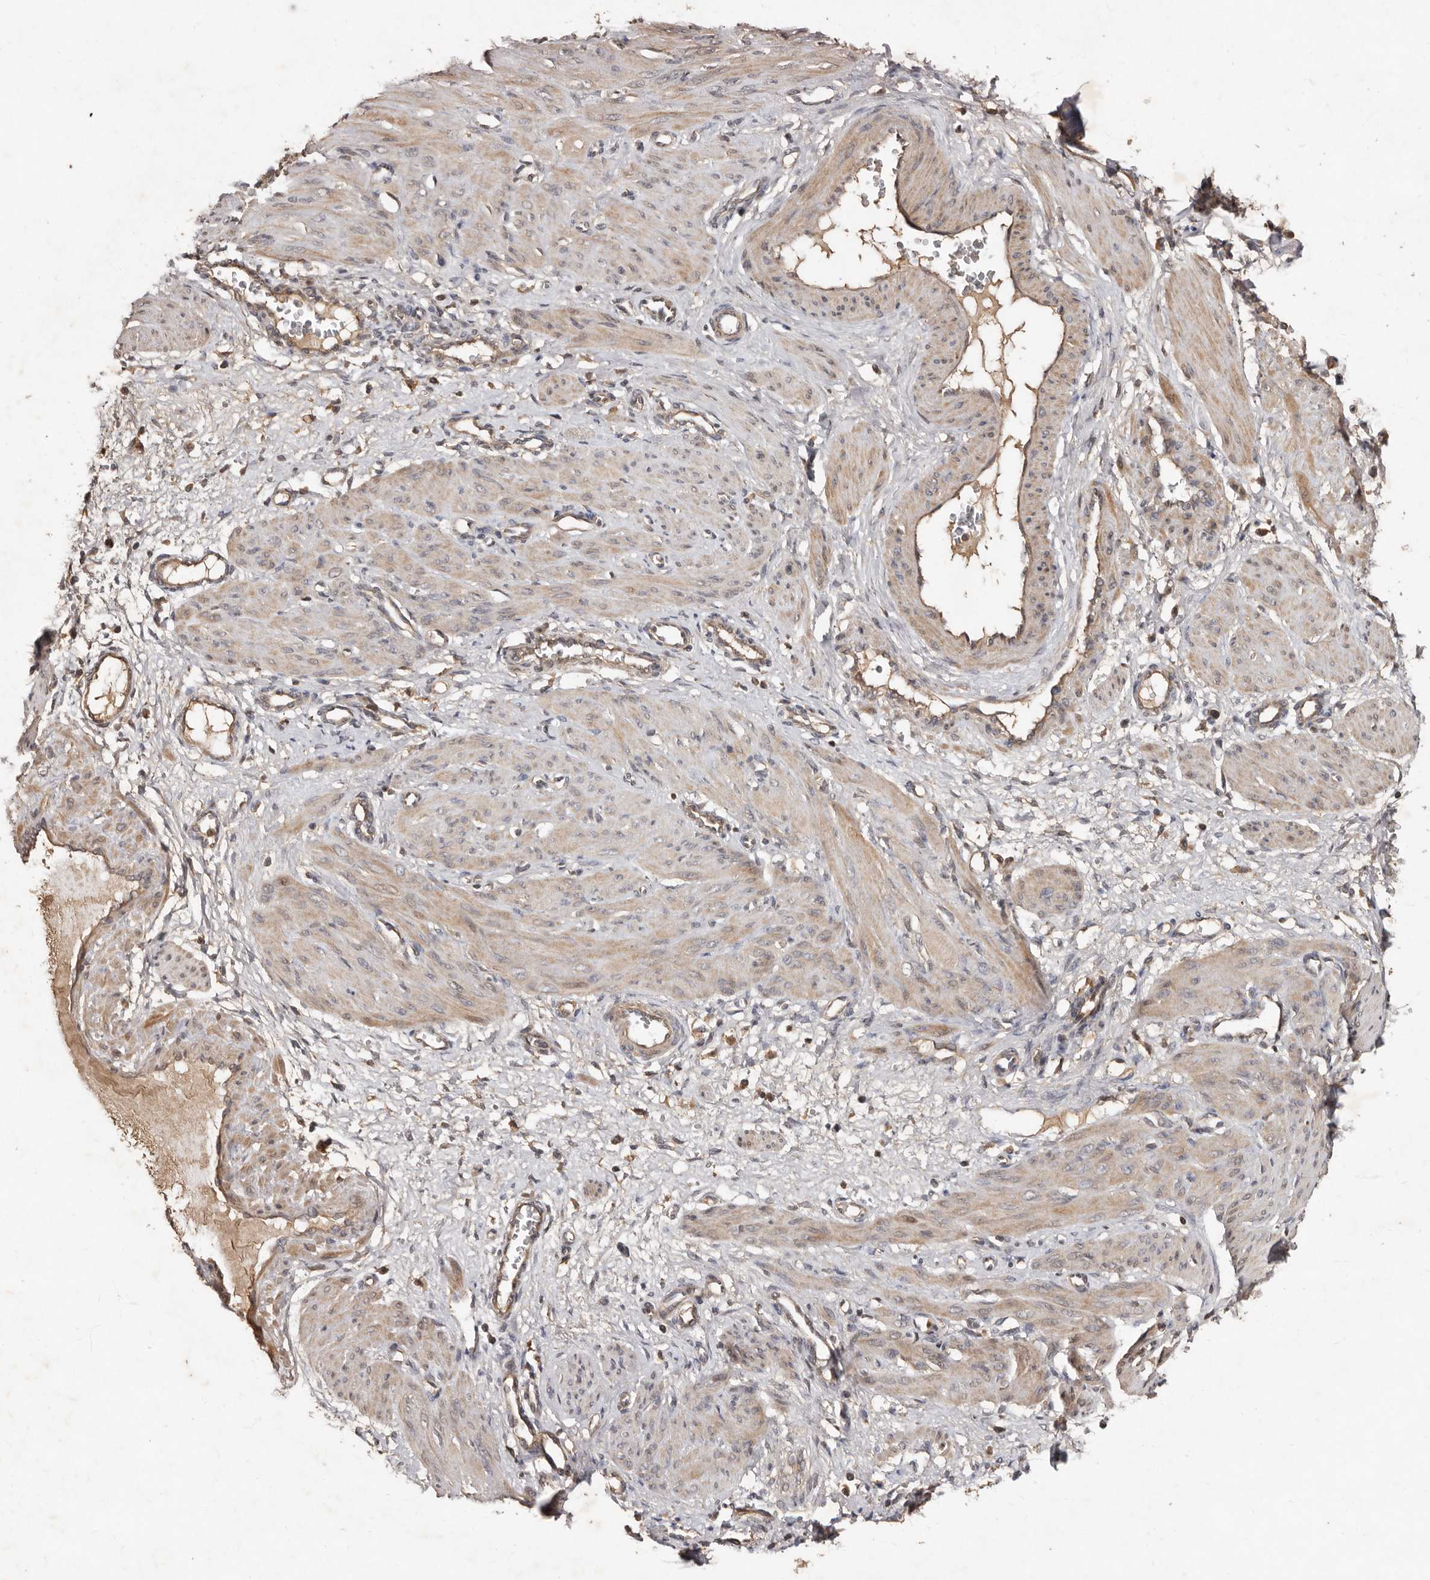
{"staining": {"intensity": "weak", "quantity": ">75%", "location": "cytoplasmic/membranous"}, "tissue": "smooth muscle", "cell_type": "Smooth muscle cells", "image_type": "normal", "snomed": [{"axis": "morphology", "description": "Normal tissue, NOS"}, {"axis": "topography", "description": "Endometrium"}], "caption": "Smooth muscle cells exhibit low levels of weak cytoplasmic/membranous expression in about >75% of cells in benign smooth muscle.", "gene": "KIF26B", "patient": {"sex": "female", "age": 33}}